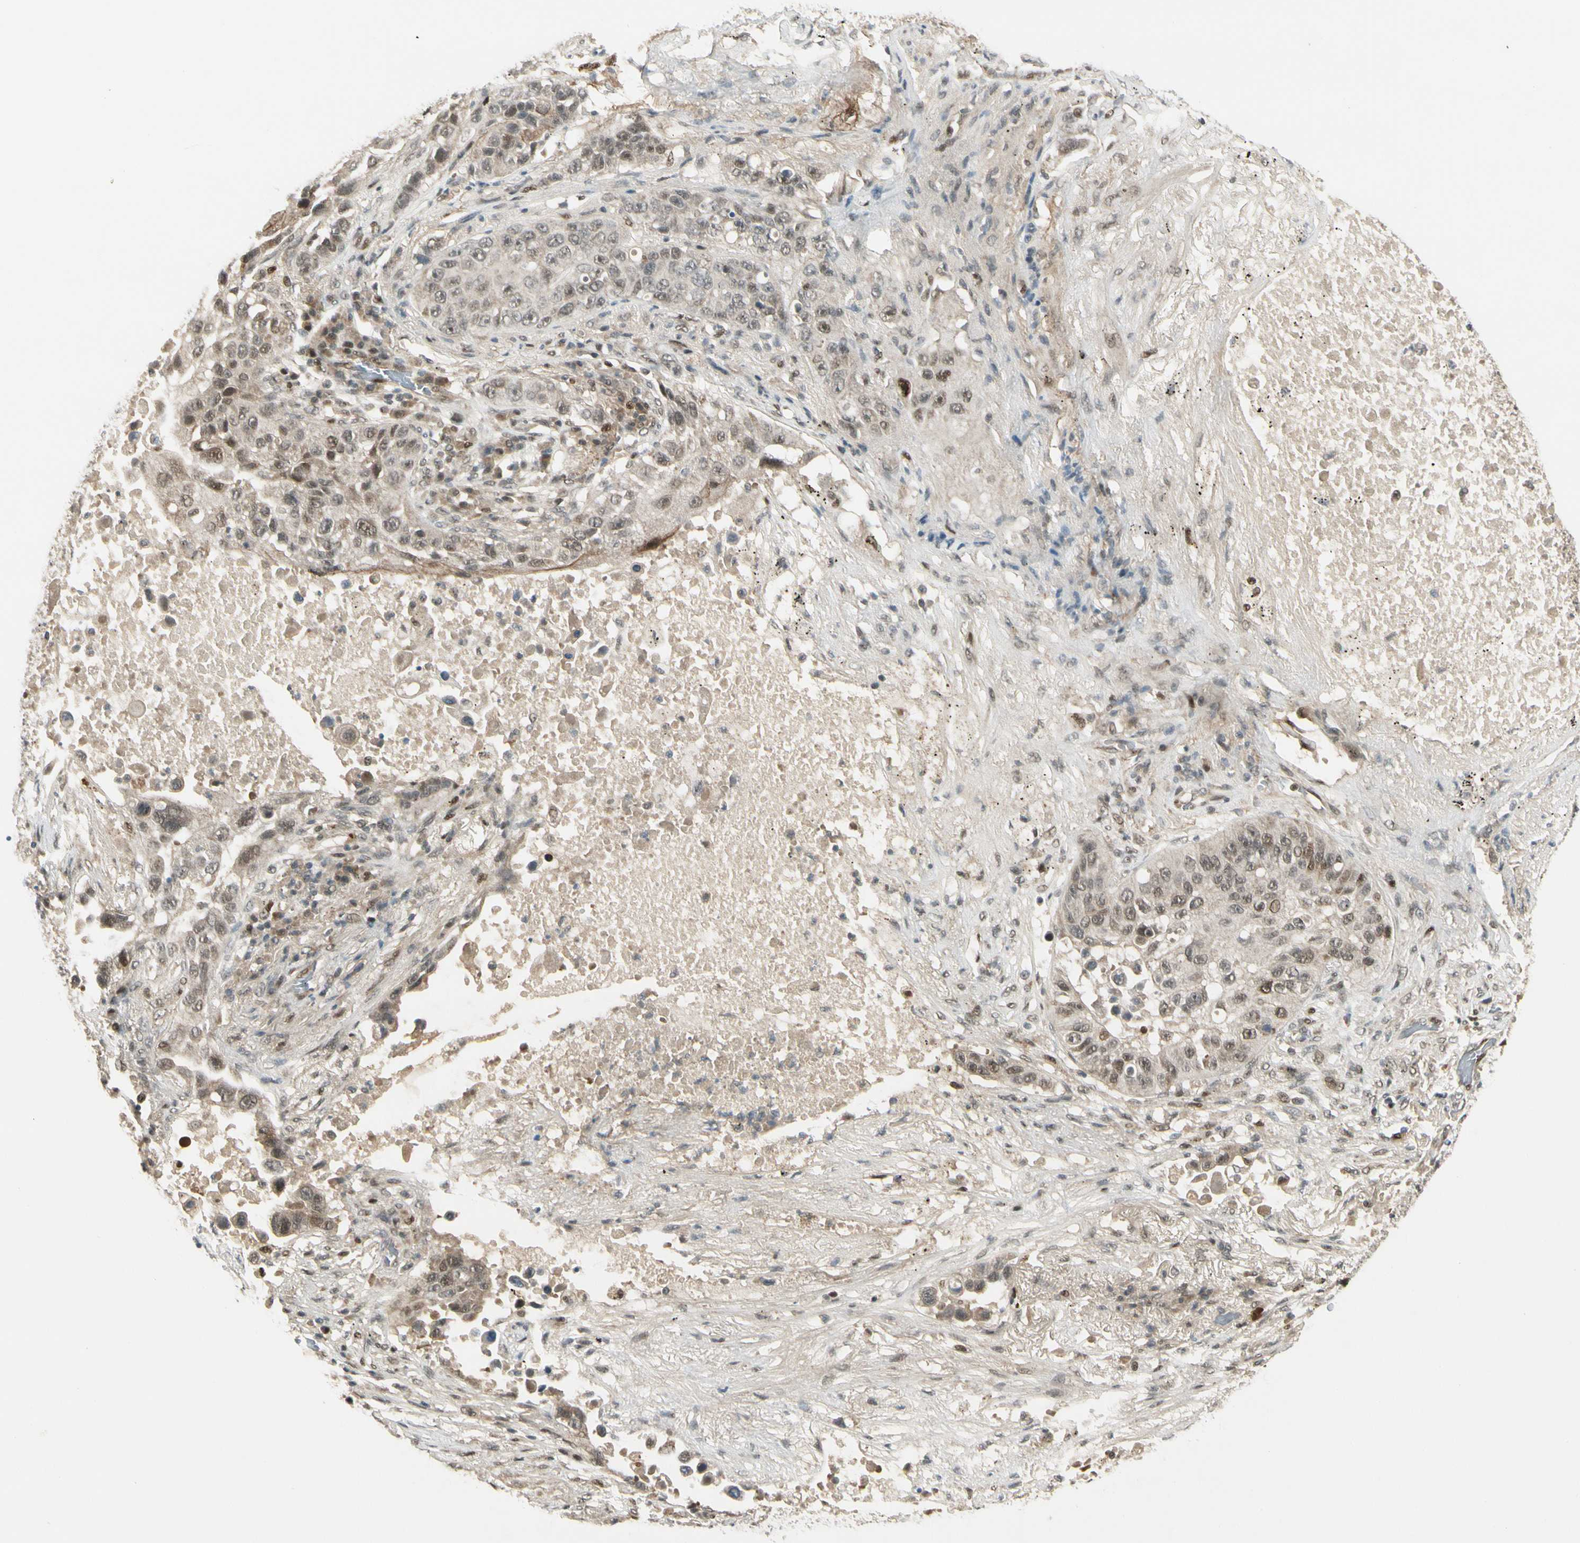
{"staining": {"intensity": "weak", "quantity": "25%-75%", "location": "nuclear"}, "tissue": "lung cancer", "cell_type": "Tumor cells", "image_type": "cancer", "snomed": [{"axis": "morphology", "description": "Squamous cell carcinoma, NOS"}, {"axis": "topography", "description": "Lung"}], "caption": "Protein expression analysis of squamous cell carcinoma (lung) shows weak nuclear expression in approximately 25%-75% of tumor cells.", "gene": "CDK11A", "patient": {"sex": "male", "age": 57}}